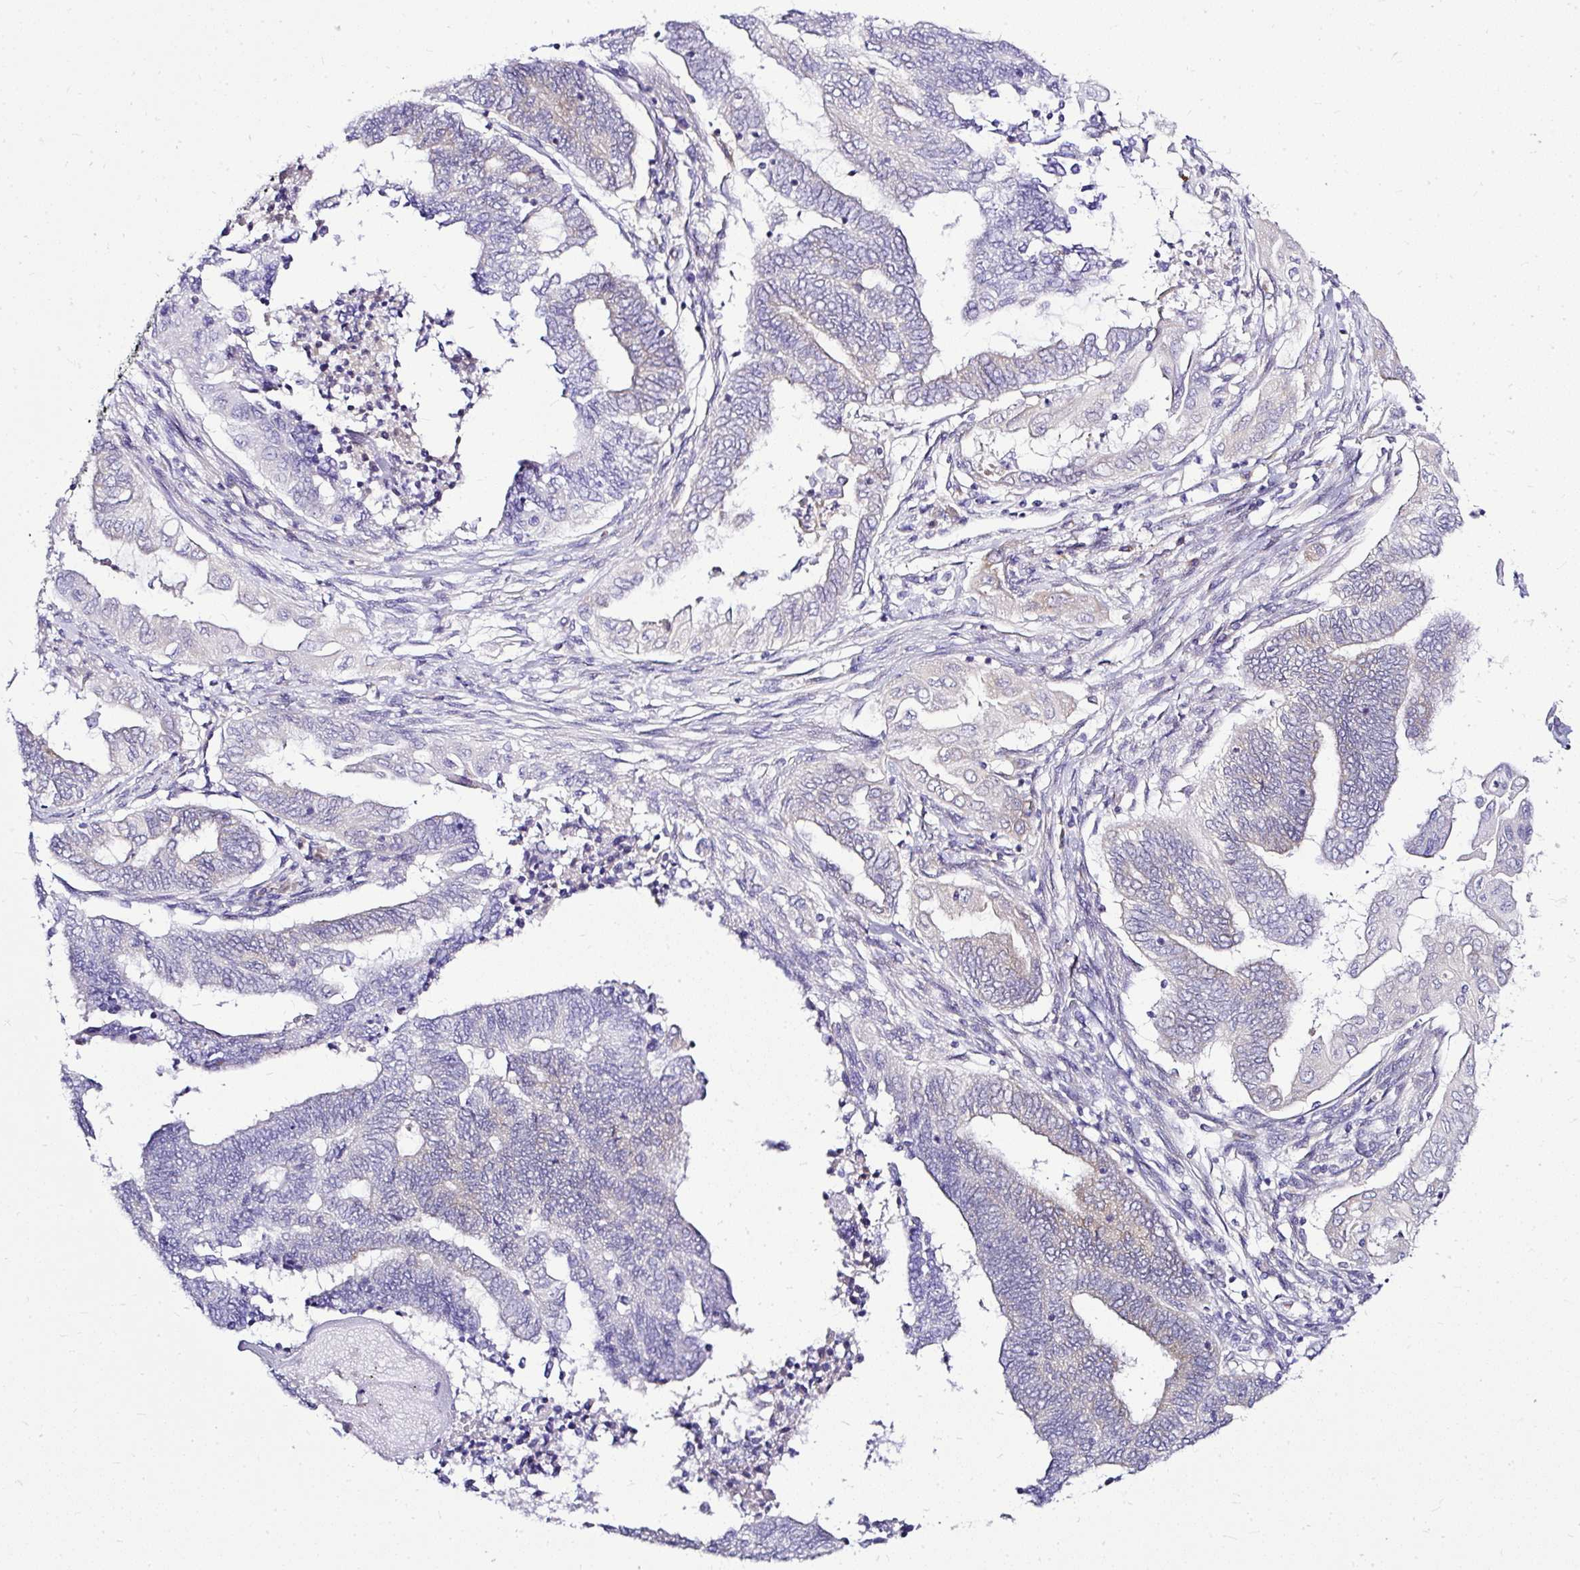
{"staining": {"intensity": "weak", "quantity": "25%-75%", "location": "cytoplasmic/membranous"}, "tissue": "endometrial cancer", "cell_type": "Tumor cells", "image_type": "cancer", "snomed": [{"axis": "morphology", "description": "Adenocarcinoma, NOS"}, {"axis": "topography", "description": "Uterus"}, {"axis": "topography", "description": "Endometrium"}], "caption": "Weak cytoplasmic/membranous staining for a protein is present in approximately 25%-75% of tumor cells of endometrial adenocarcinoma using immunohistochemistry.", "gene": "AMFR", "patient": {"sex": "female", "age": 70}}